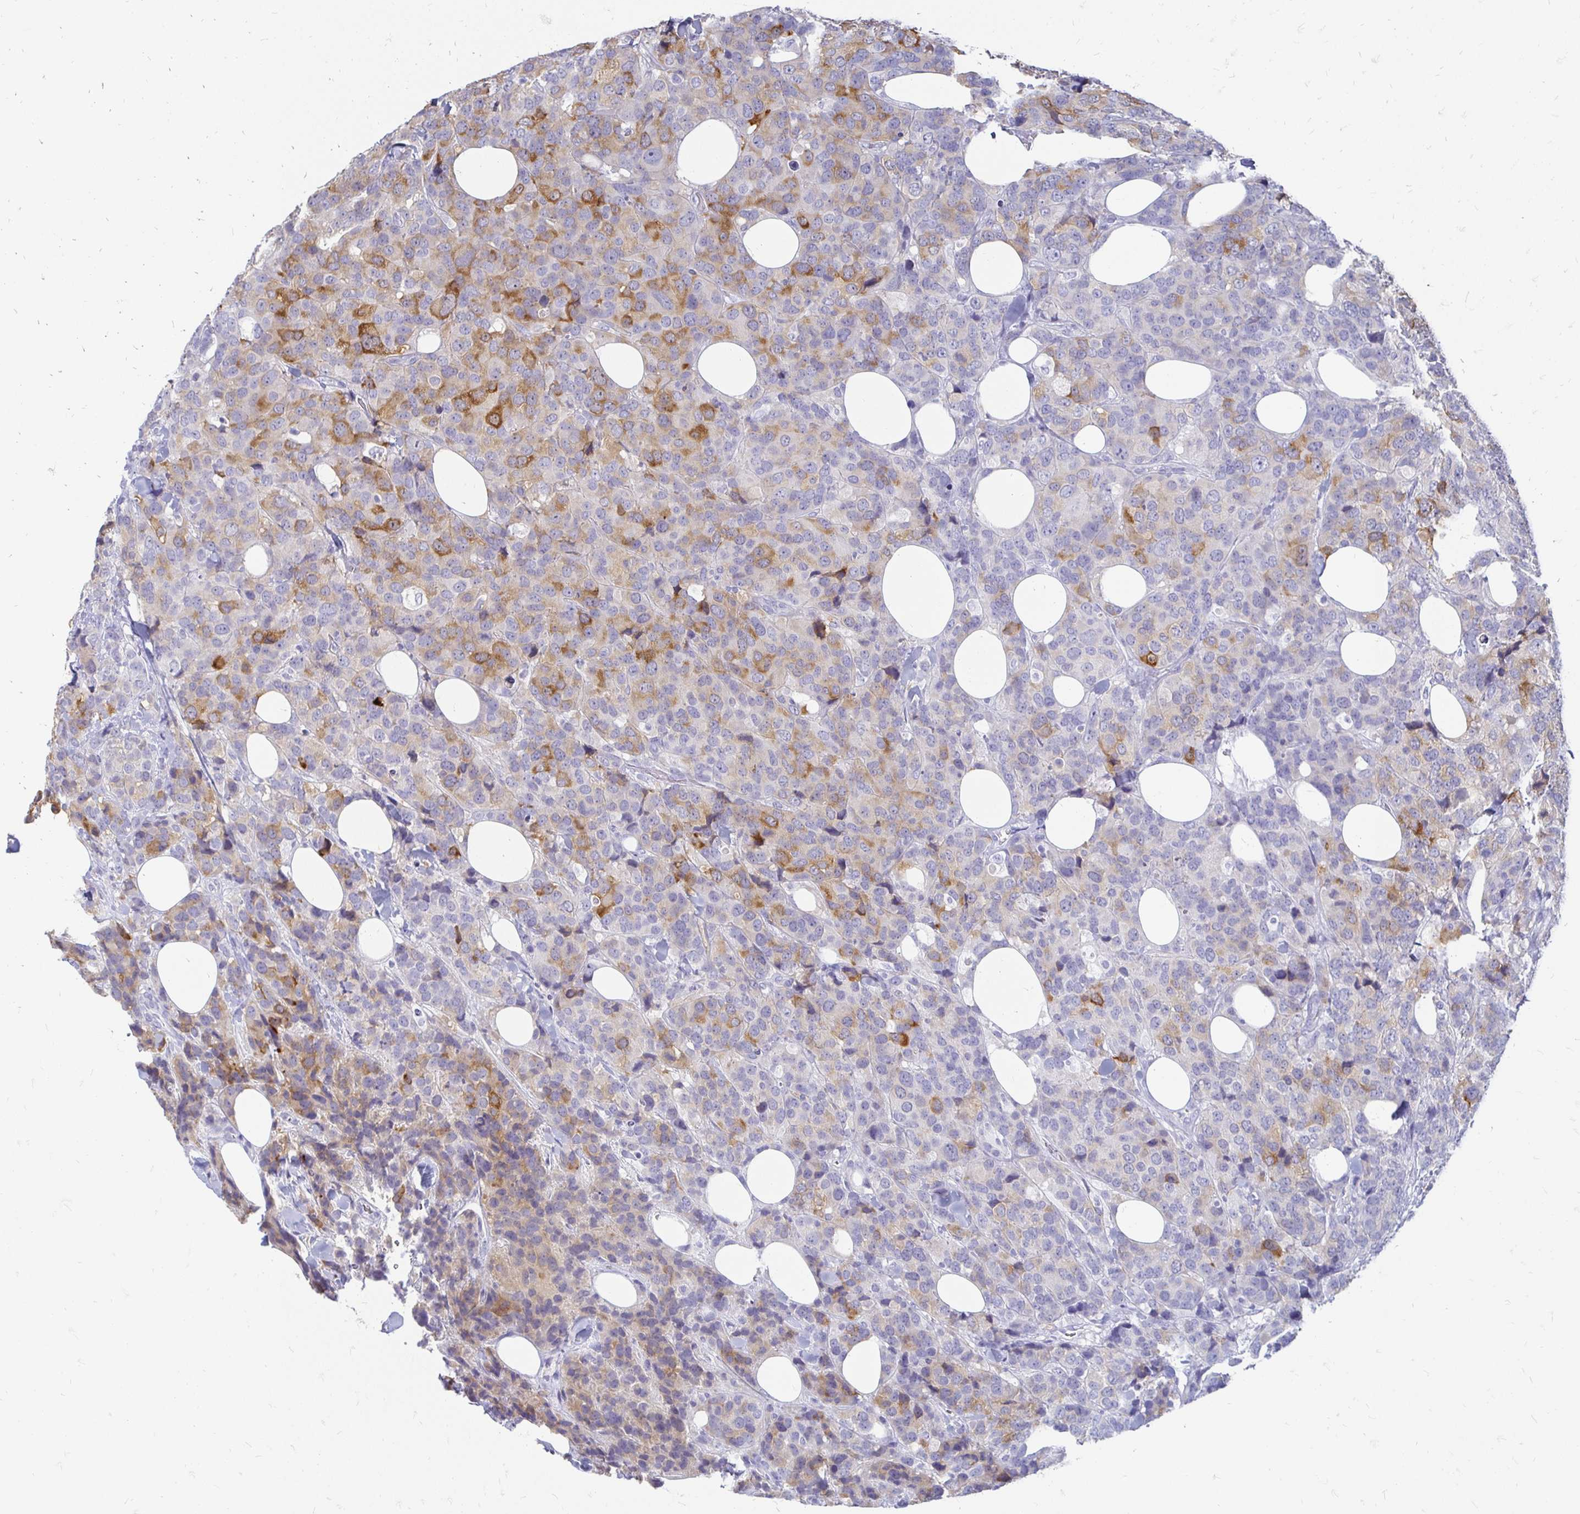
{"staining": {"intensity": "moderate", "quantity": "25%-75%", "location": "cytoplasmic/membranous"}, "tissue": "breast cancer", "cell_type": "Tumor cells", "image_type": "cancer", "snomed": [{"axis": "morphology", "description": "Lobular carcinoma"}, {"axis": "topography", "description": "Breast"}], "caption": "A high-resolution histopathology image shows immunohistochemistry (IHC) staining of lobular carcinoma (breast), which displays moderate cytoplasmic/membranous expression in about 25%-75% of tumor cells.", "gene": "PEG10", "patient": {"sex": "female", "age": 59}}